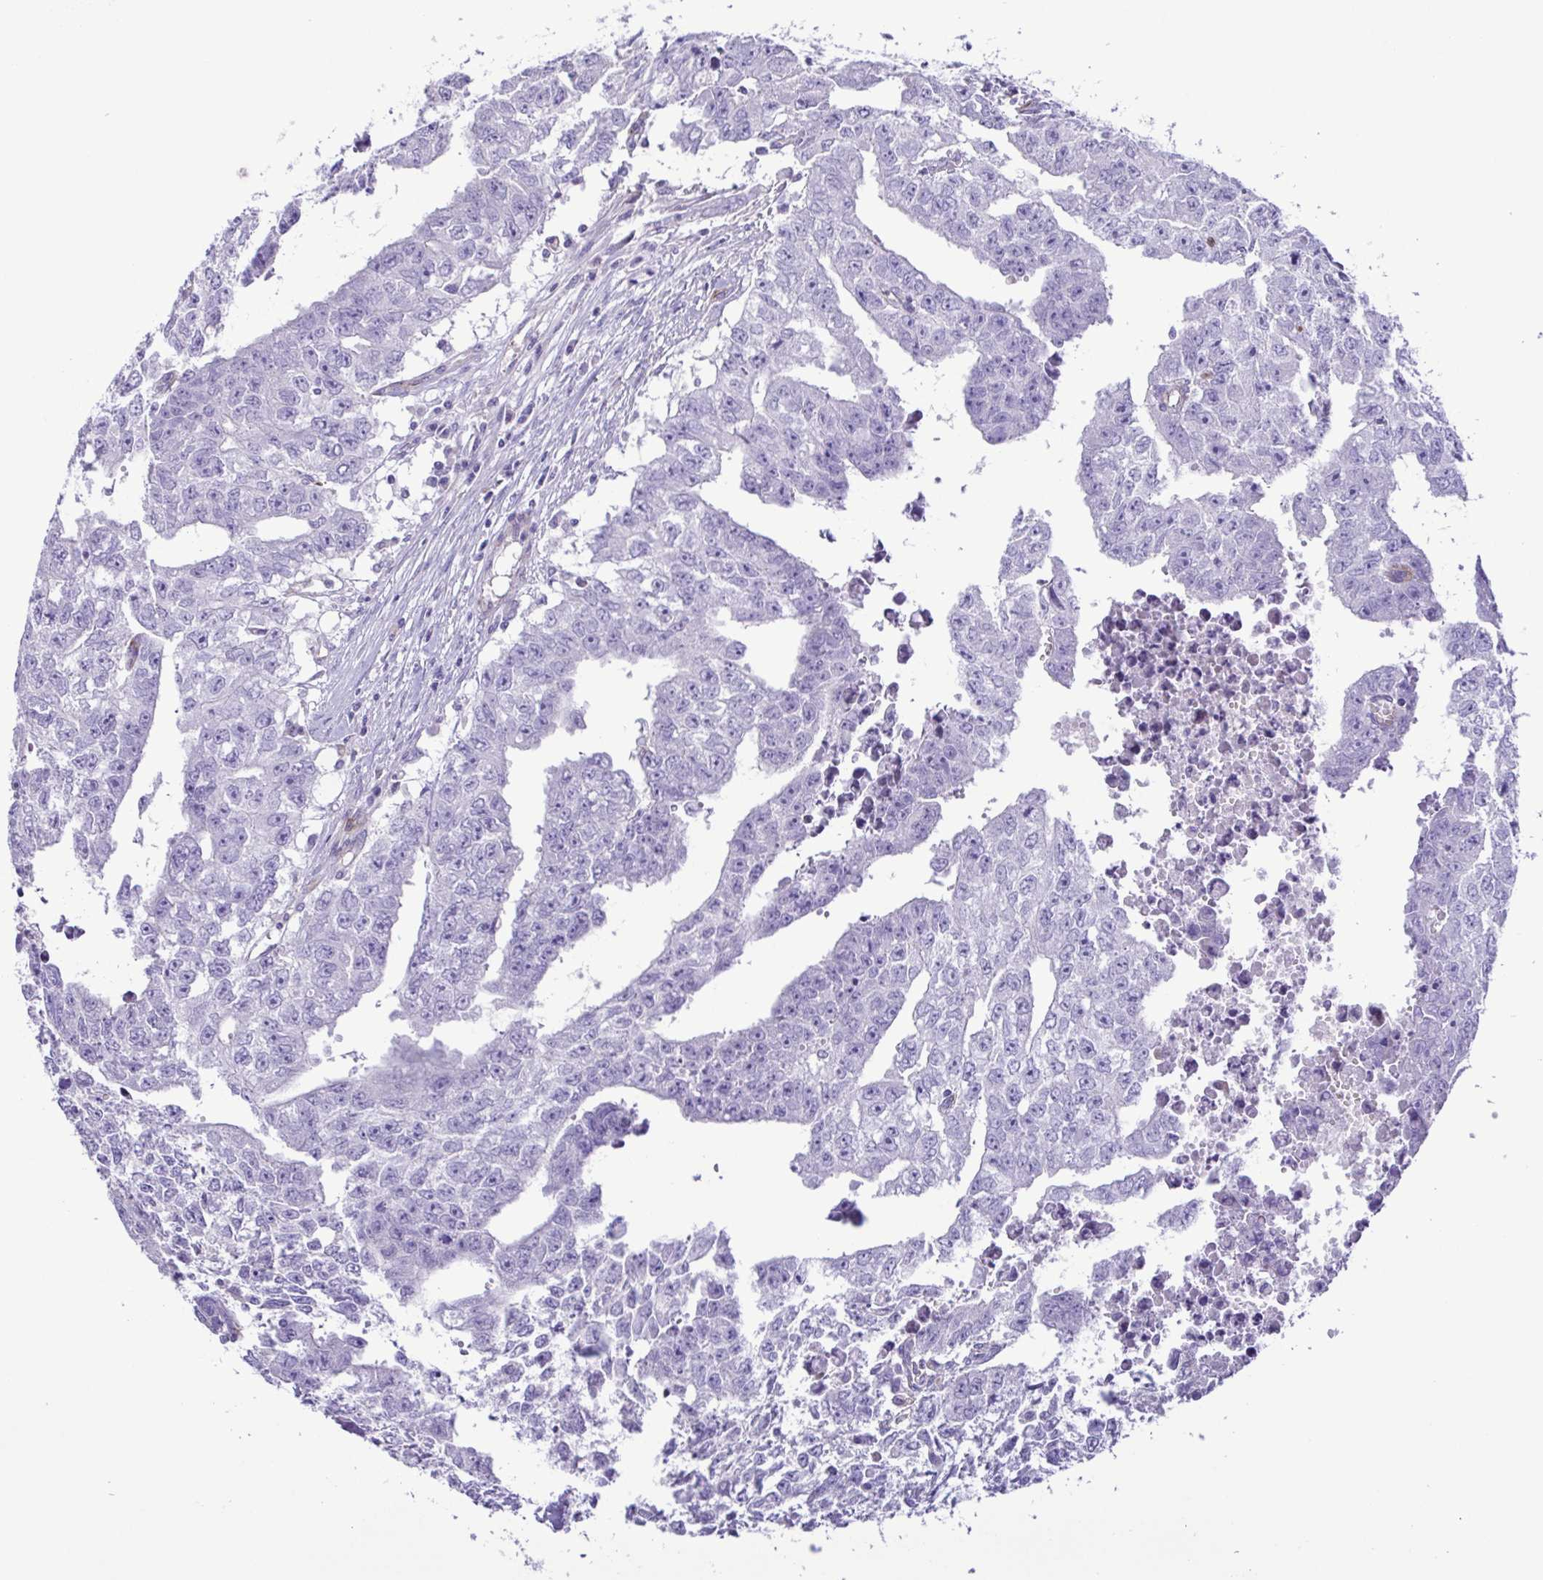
{"staining": {"intensity": "negative", "quantity": "none", "location": "none"}, "tissue": "testis cancer", "cell_type": "Tumor cells", "image_type": "cancer", "snomed": [{"axis": "morphology", "description": "Carcinoma, Embryonal, NOS"}, {"axis": "morphology", "description": "Teratoma, malignant, NOS"}, {"axis": "topography", "description": "Testis"}], "caption": "Immunohistochemical staining of testis cancer displays no significant positivity in tumor cells.", "gene": "FLT1", "patient": {"sex": "male", "age": 24}}